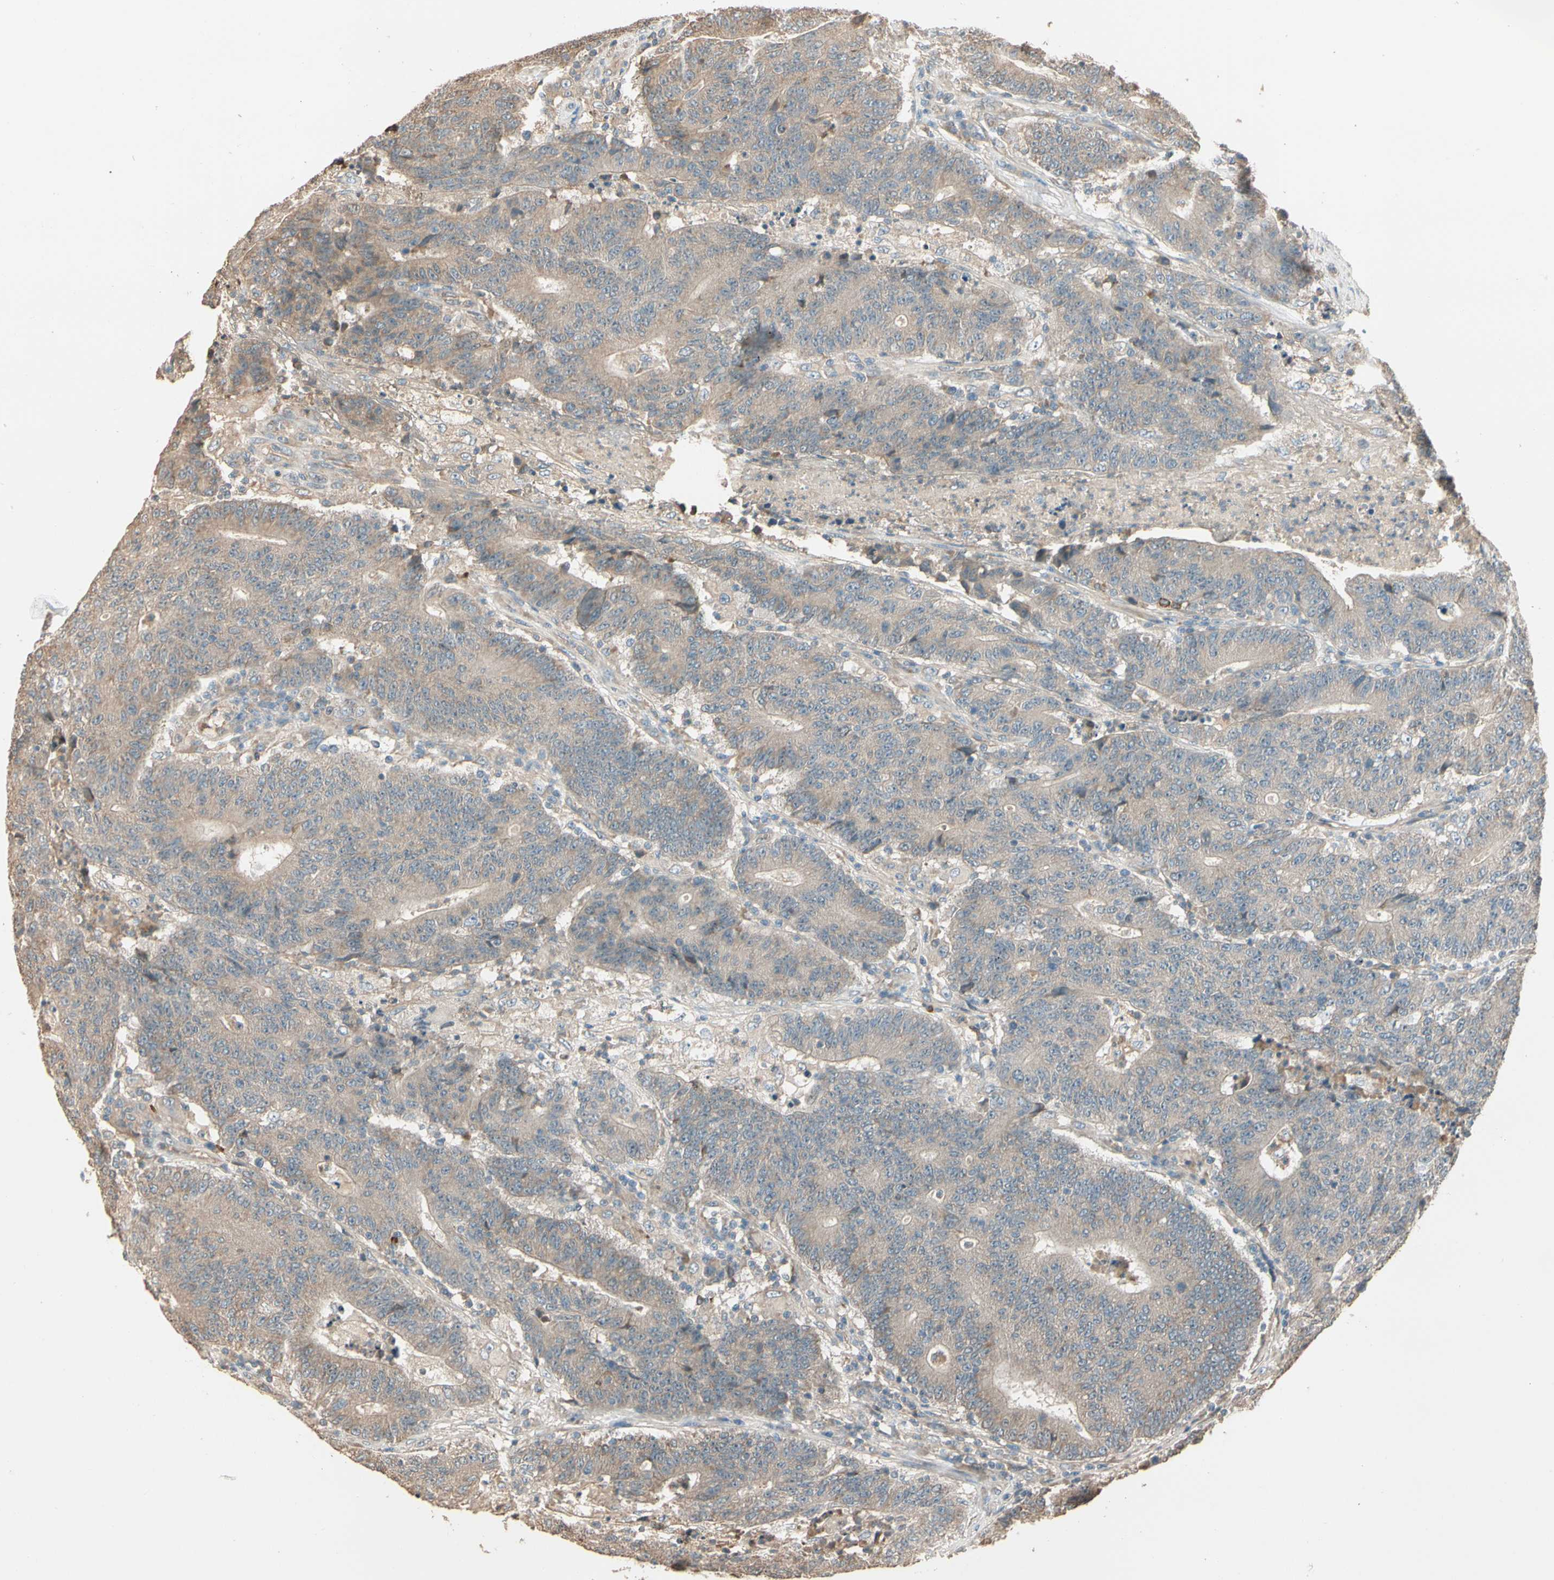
{"staining": {"intensity": "weak", "quantity": ">75%", "location": "cytoplasmic/membranous"}, "tissue": "colorectal cancer", "cell_type": "Tumor cells", "image_type": "cancer", "snomed": [{"axis": "morphology", "description": "Normal tissue, NOS"}, {"axis": "morphology", "description": "Adenocarcinoma, NOS"}, {"axis": "topography", "description": "Colon"}], "caption": "Colorectal cancer (adenocarcinoma) tissue reveals weak cytoplasmic/membranous staining in approximately >75% of tumor cells Ihc stains the protein of interest in brown and the nuclei are stained blue.", "gene": "TNFRSF21", "patient": {"sex": "female", "age": 75}}